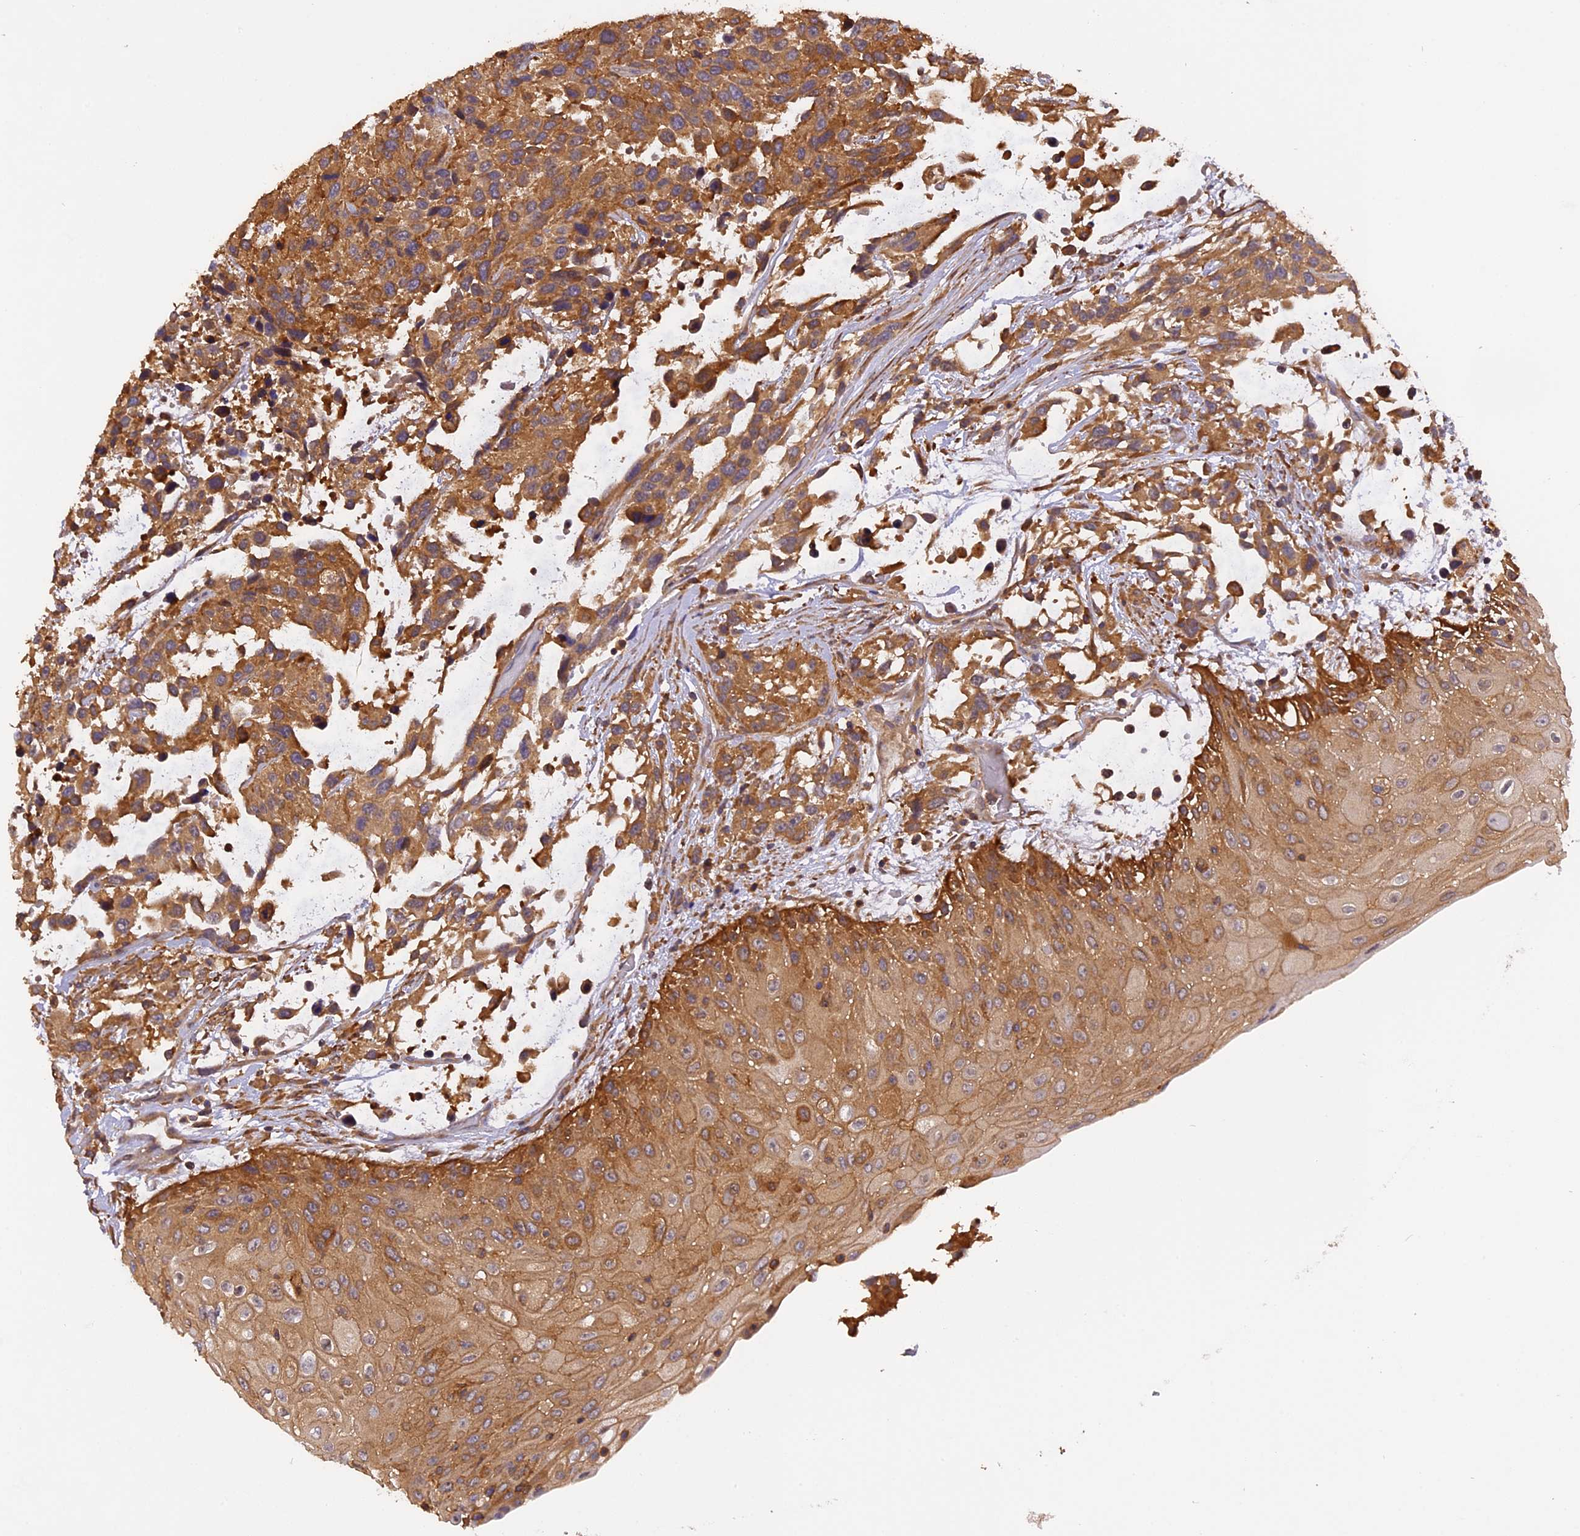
{"staining": {"intensity": "moderate", "quantity": ">75%", "location": "cytoplasmic/membranous"}, "tissue": "urothelial cancer", "cell_type": "Tumor cells", "image_type": "cancer", "snomed": [{"axis": "morphology", "description": "Urothelial carcinoma, High grade"}, {"axis": "topography", "description": "Urinary bladder"}], "caption": "Immunohistochemical staining of human urothelial carcinoma (high-grade) displays medium levels of moderate cytoplasmic/membranous protein positivity in about >75% of tumor cells.", "gene": "STOML1", "patient": {"sex": "female", "age": 70}}